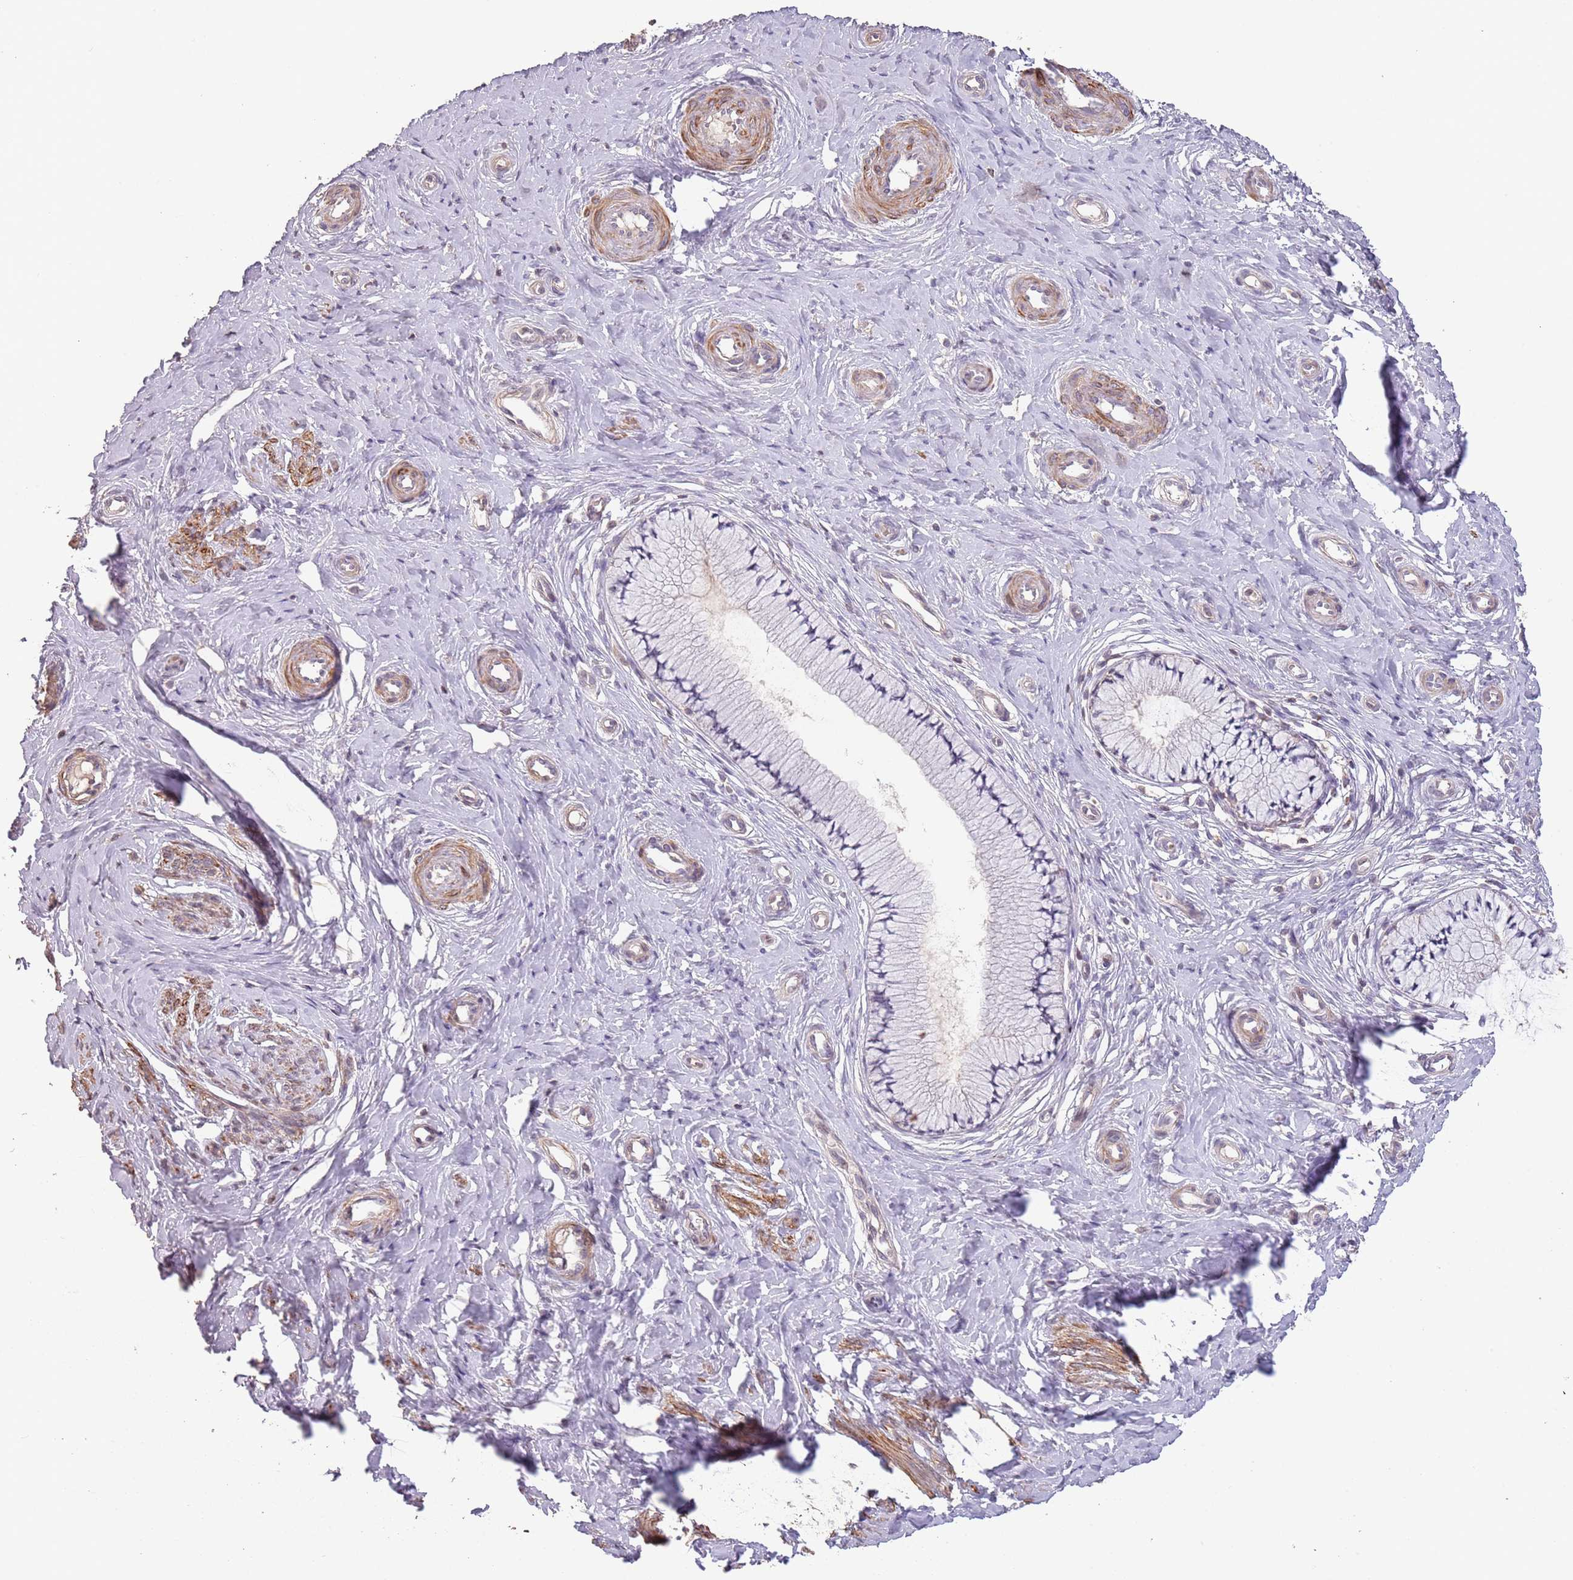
{"staining": {"intensity": "negative", "quantity": "none", "location": "none"}, "tissue": "cervix", "cell_type": "Glandular cells", "image_type": "normal", "snomed": [{"axis": "morphology", "description": "Normal tissue, NOS"}, {"axis": "topography", "description": "Cervix"}], "caption": "Micrograph shows no significant protein staining in glandular cells of normal cervix. (DAB (3,3'-diaminobenzidine) immunohistochemistry, high magnification).", "gene": "ADTRP", "patient": {"sex": "female", "age": 36}}